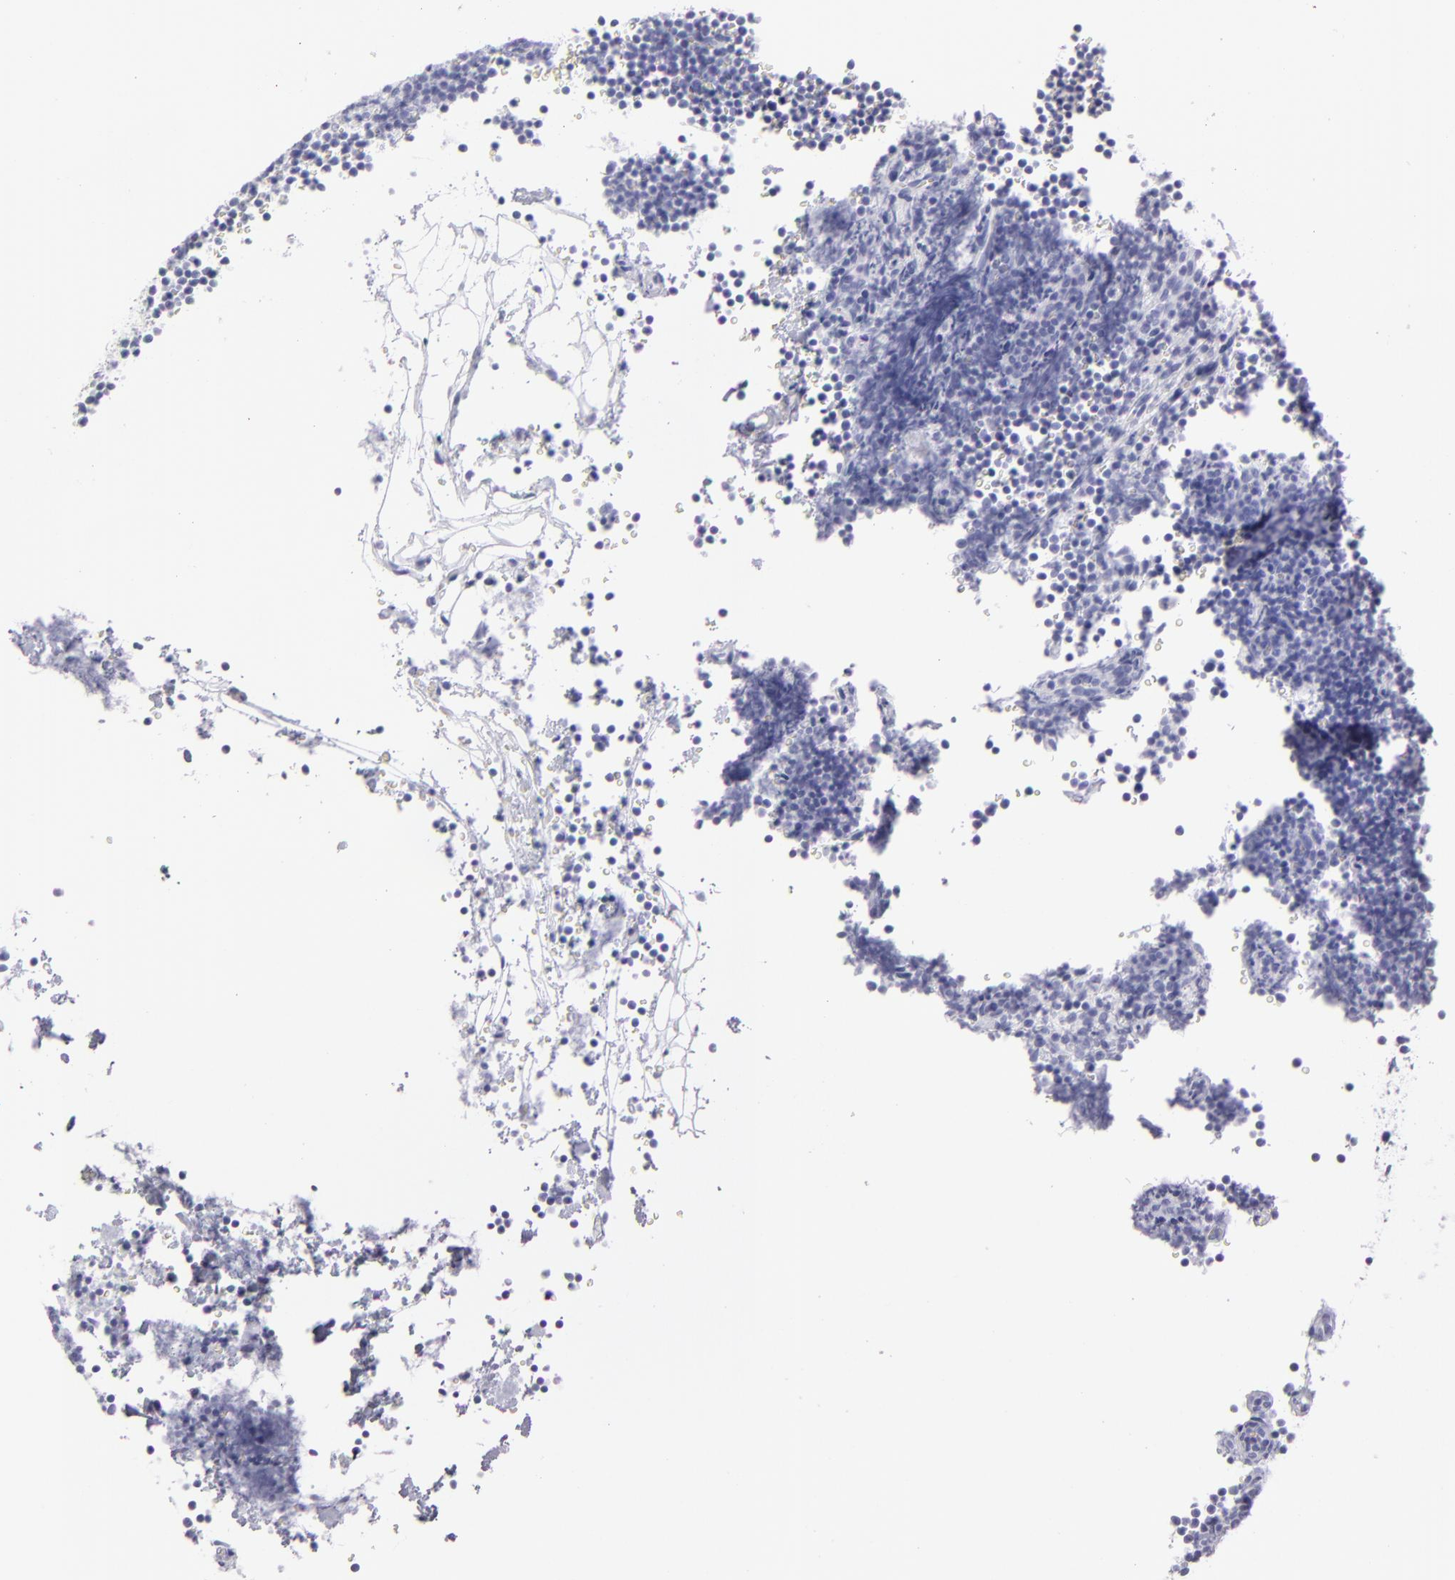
{"staining": {"intensity": "negative", "quantity": "none", "location": "none"}, "tissue": "lymphoma", "cell_type": "Tumor cells", "image_type": "cancer", "snomed": [{"axis": "morphology", "description": "Malignant lymphoma, non-Hodgkin's type, High grade"}, {"axis": "topography", "description": "Lymph node"}], "caption": "Immunohistochemistry (IHC) of human malignant lymphoma, non-Hodgkin's type (high-grade) displays no positivity in tumor cells.", "gene": "FLG", "patient": {"sex": "female", "age": 58}}